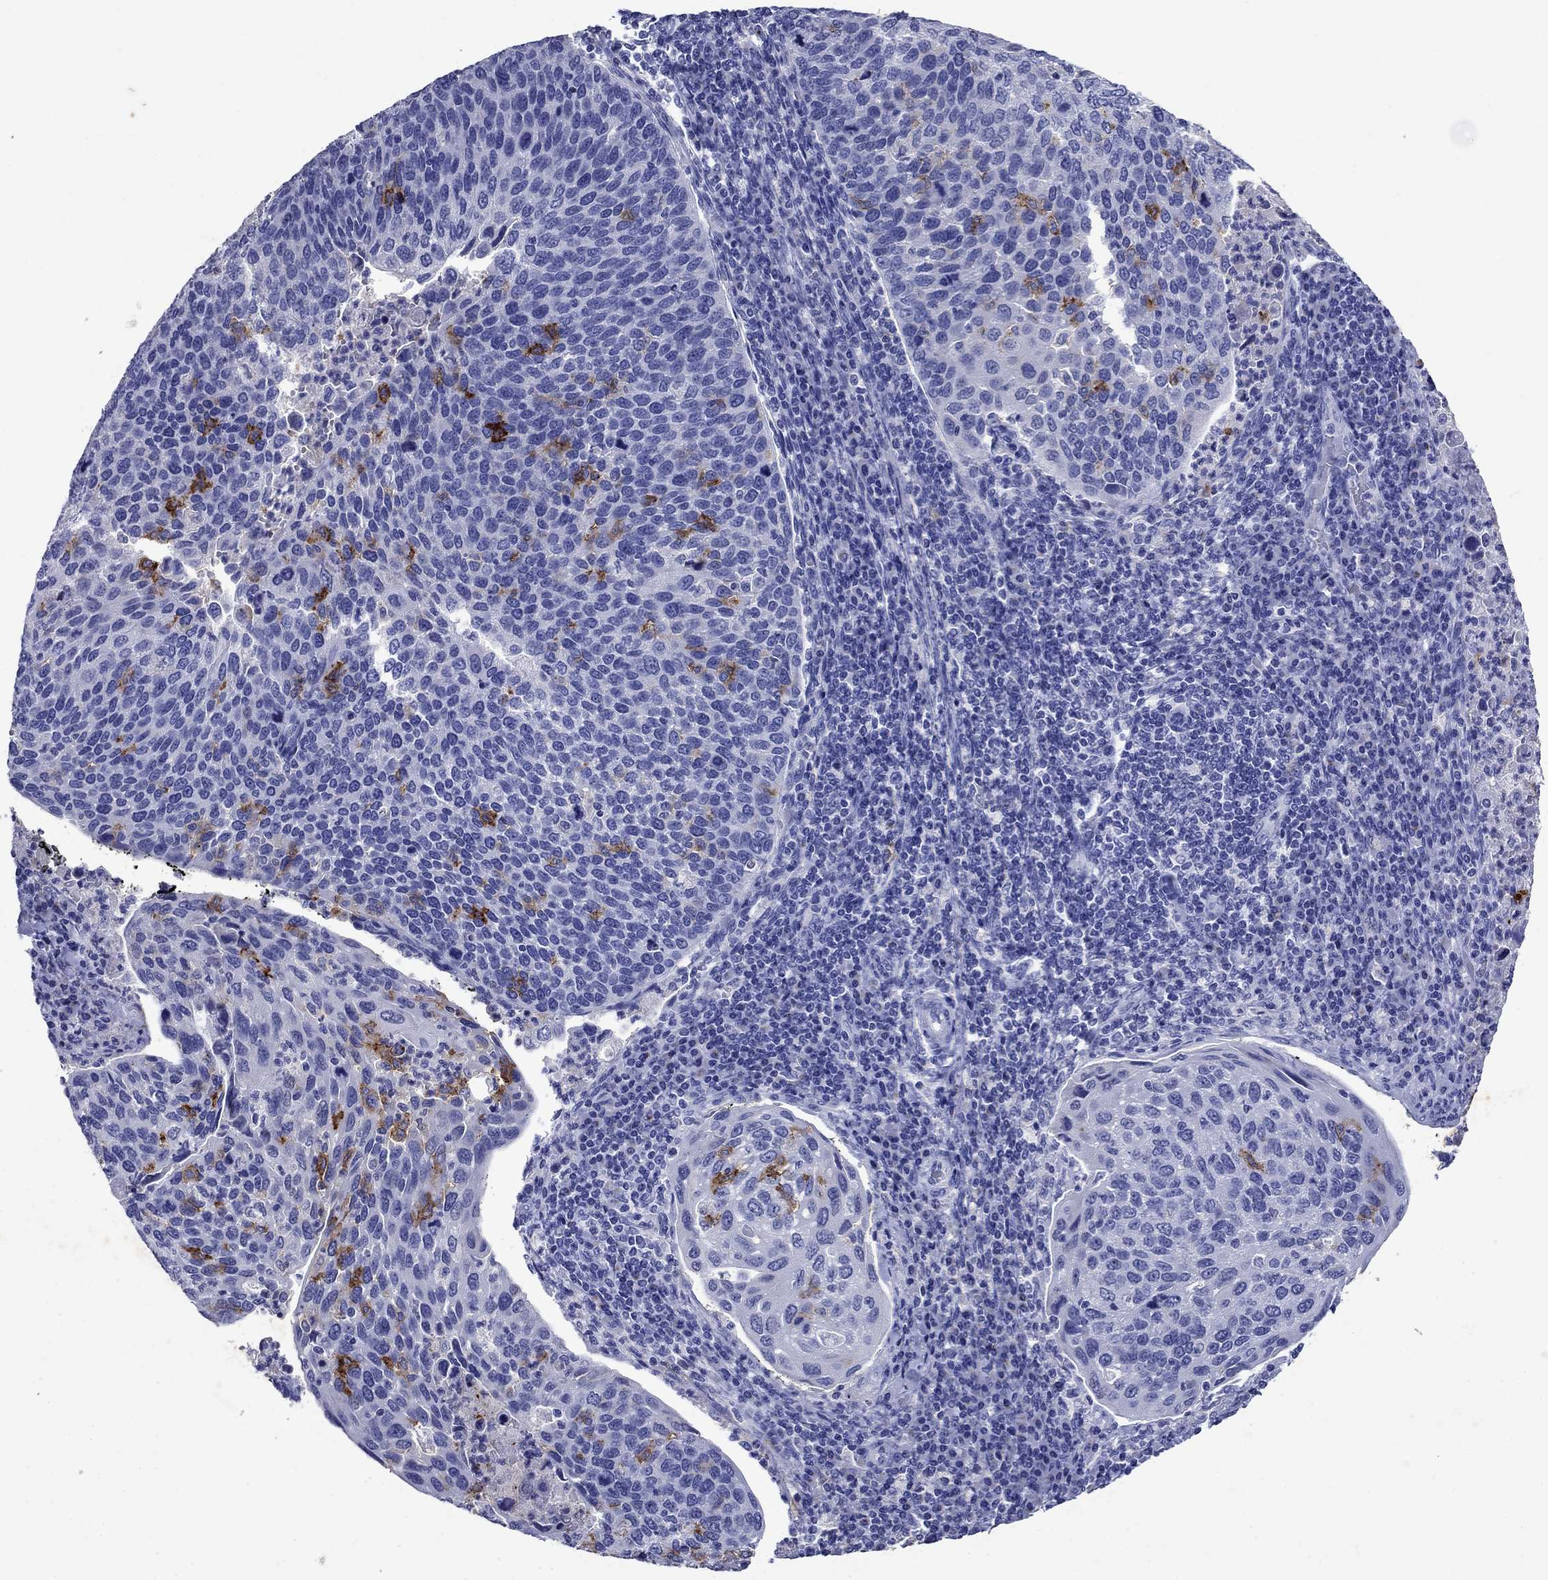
{"staining": {"intensity": "negative", "quantity": "none", "location": "none"}, "tissue": "cervical cancer", "cell_type": "Tumor cells", "image_type": "cancer", "snomed": [{"axis": "morphology", "description": "Squamous cell carcinoma, NOS"}, {"axis": "topography", "description": "Cervix"}], "caption": "The histopathology image shows no significant positivity in tumor cells of cervical cancer (squamous cell carcinoma).", "gene": "CD1A", "patient": {"sex": "female", "age": 54}}